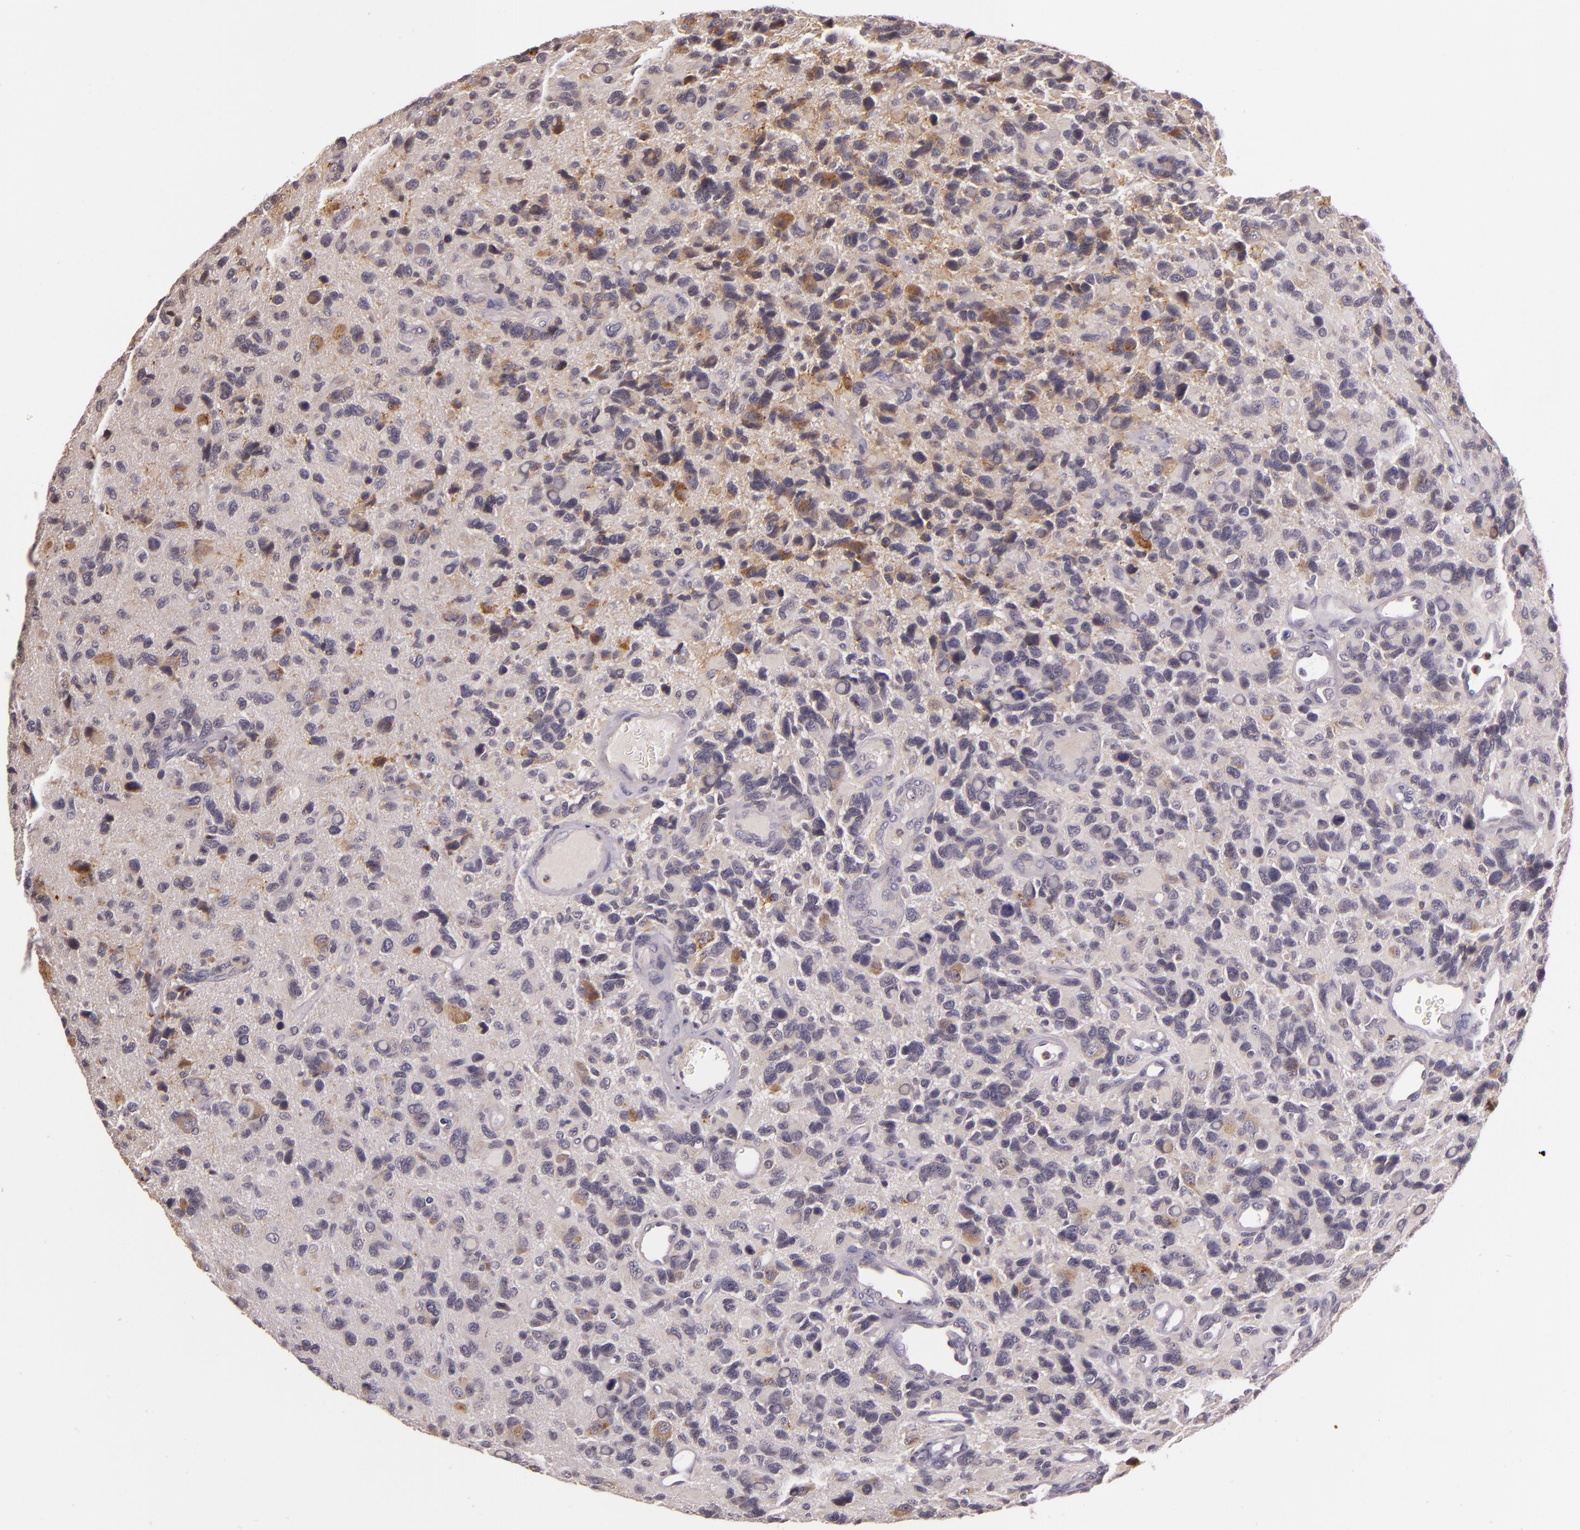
{"staining": {"intensity": "weak", "quantity": "<25%", "location": "cytoplasmic/membranous"}, "tissue": "glioma", "cell_type": "Tumor cells", "image_type": "cancer", "snomed": [{"axis": "morphology", "description": "Glioma, malignant, High grade"}, {"axis": "topography", "description": "Brain"}], "caption": "Tumor cells show no significant protein positivity in high-grade glioma (malignant).", "gene": "ARMH4", "patient": {"sex": "male", "age": 77}}